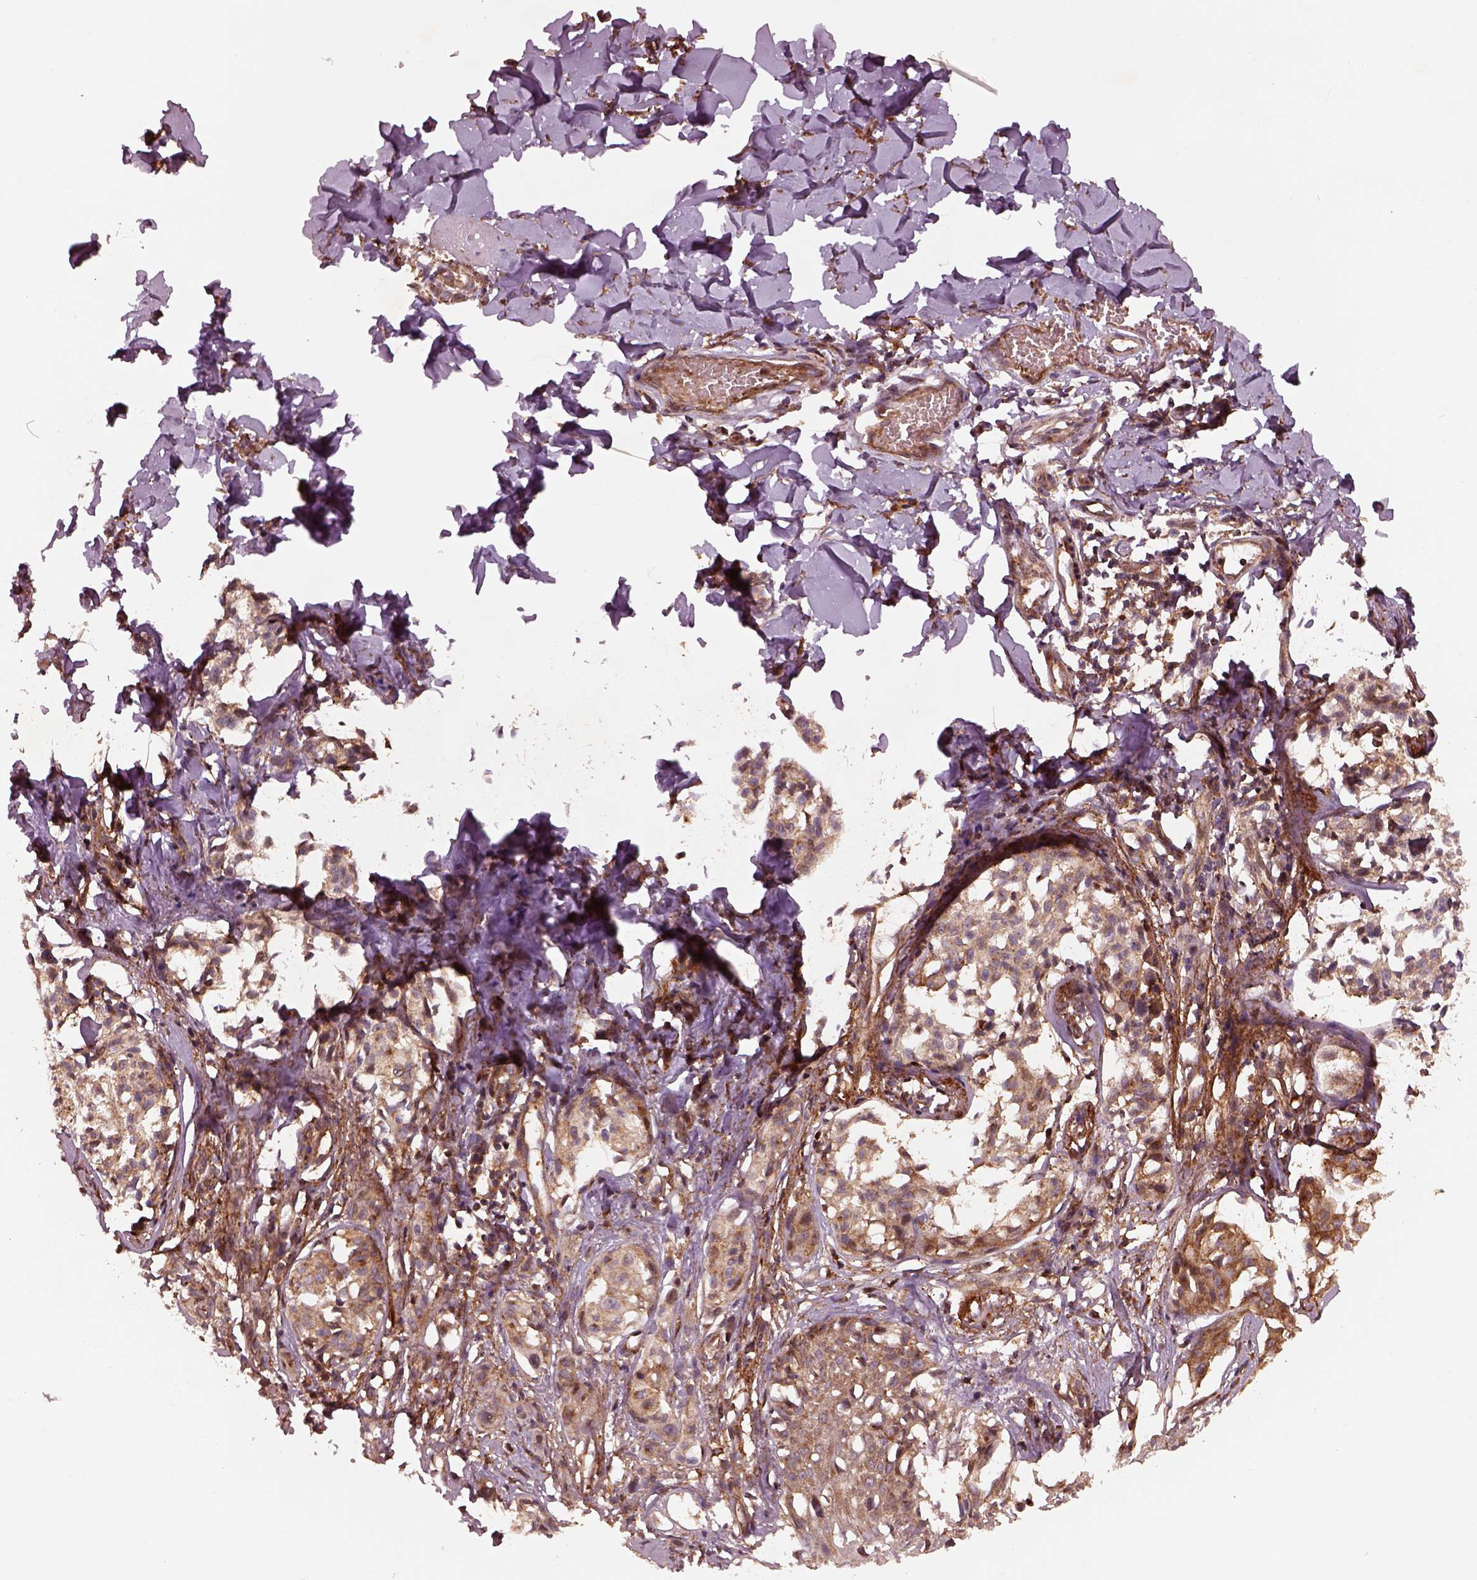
{"staining": {"intensity": "moderate", "quantity": "<25%", "location": "cytoplasmic/membranous"}, "tissue": "melanoma", "cell_type": "Tumor cells", "image_type": "cancer", "snomed": [{"axis": "morphology", "description": "Malignant melanoma, NOS"}, {"axis": "topography", "description": "Skin"}], "caption": "A low amount of moderate cytoplasmic/membranous expression is seen in approximately <25% of tumor cells in melanoma tissue. (DAB (3,3'-diaminobenzidine) IHC with brightfield microscopy, high magnification).", "gene": "WASHC2A", "patient": {"sex": "male", "age": 51}}